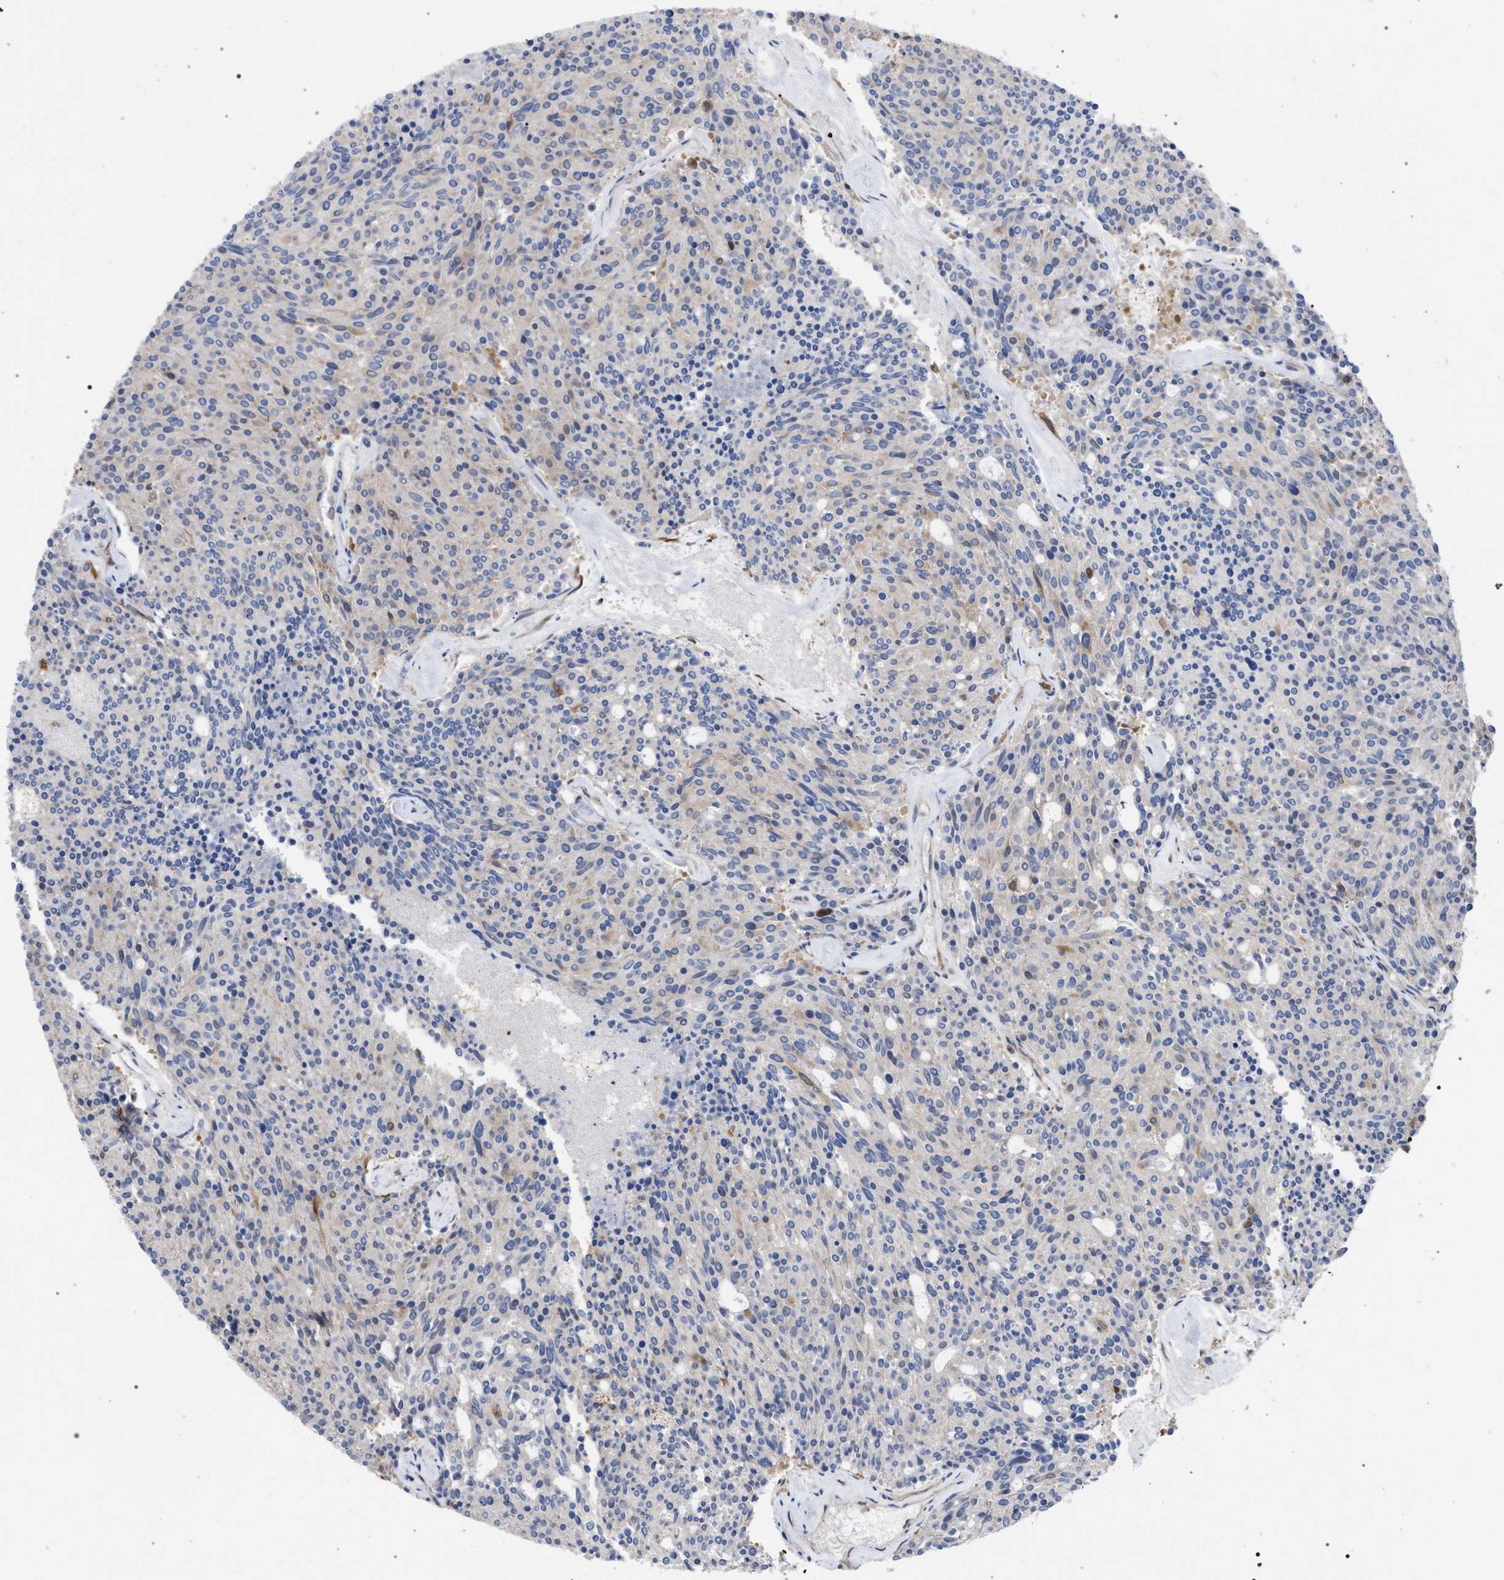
{"staining": {"intensity": "weak", "quantity": "<25%", "location": "cytoplasmic/membranous"}, "tissue": "carcinoid", "cell_type": "Tumor cells", "image_type": "cancer", "snomed": [{"axis": "morphology", "description": "Carcinoid, malignant, NOS"}, {"axis": "topography", "description": "Pancreas"}], "caption": "Photomicrograph shows no protein expression in tumor cells of malignant carcinoid tissue. The staining is performed using DAB brown chromogen with nuclei counter-stained in using hematoxylin.", "gene": "CDR2L", "patient": {"sex": "female", "age": 54}}